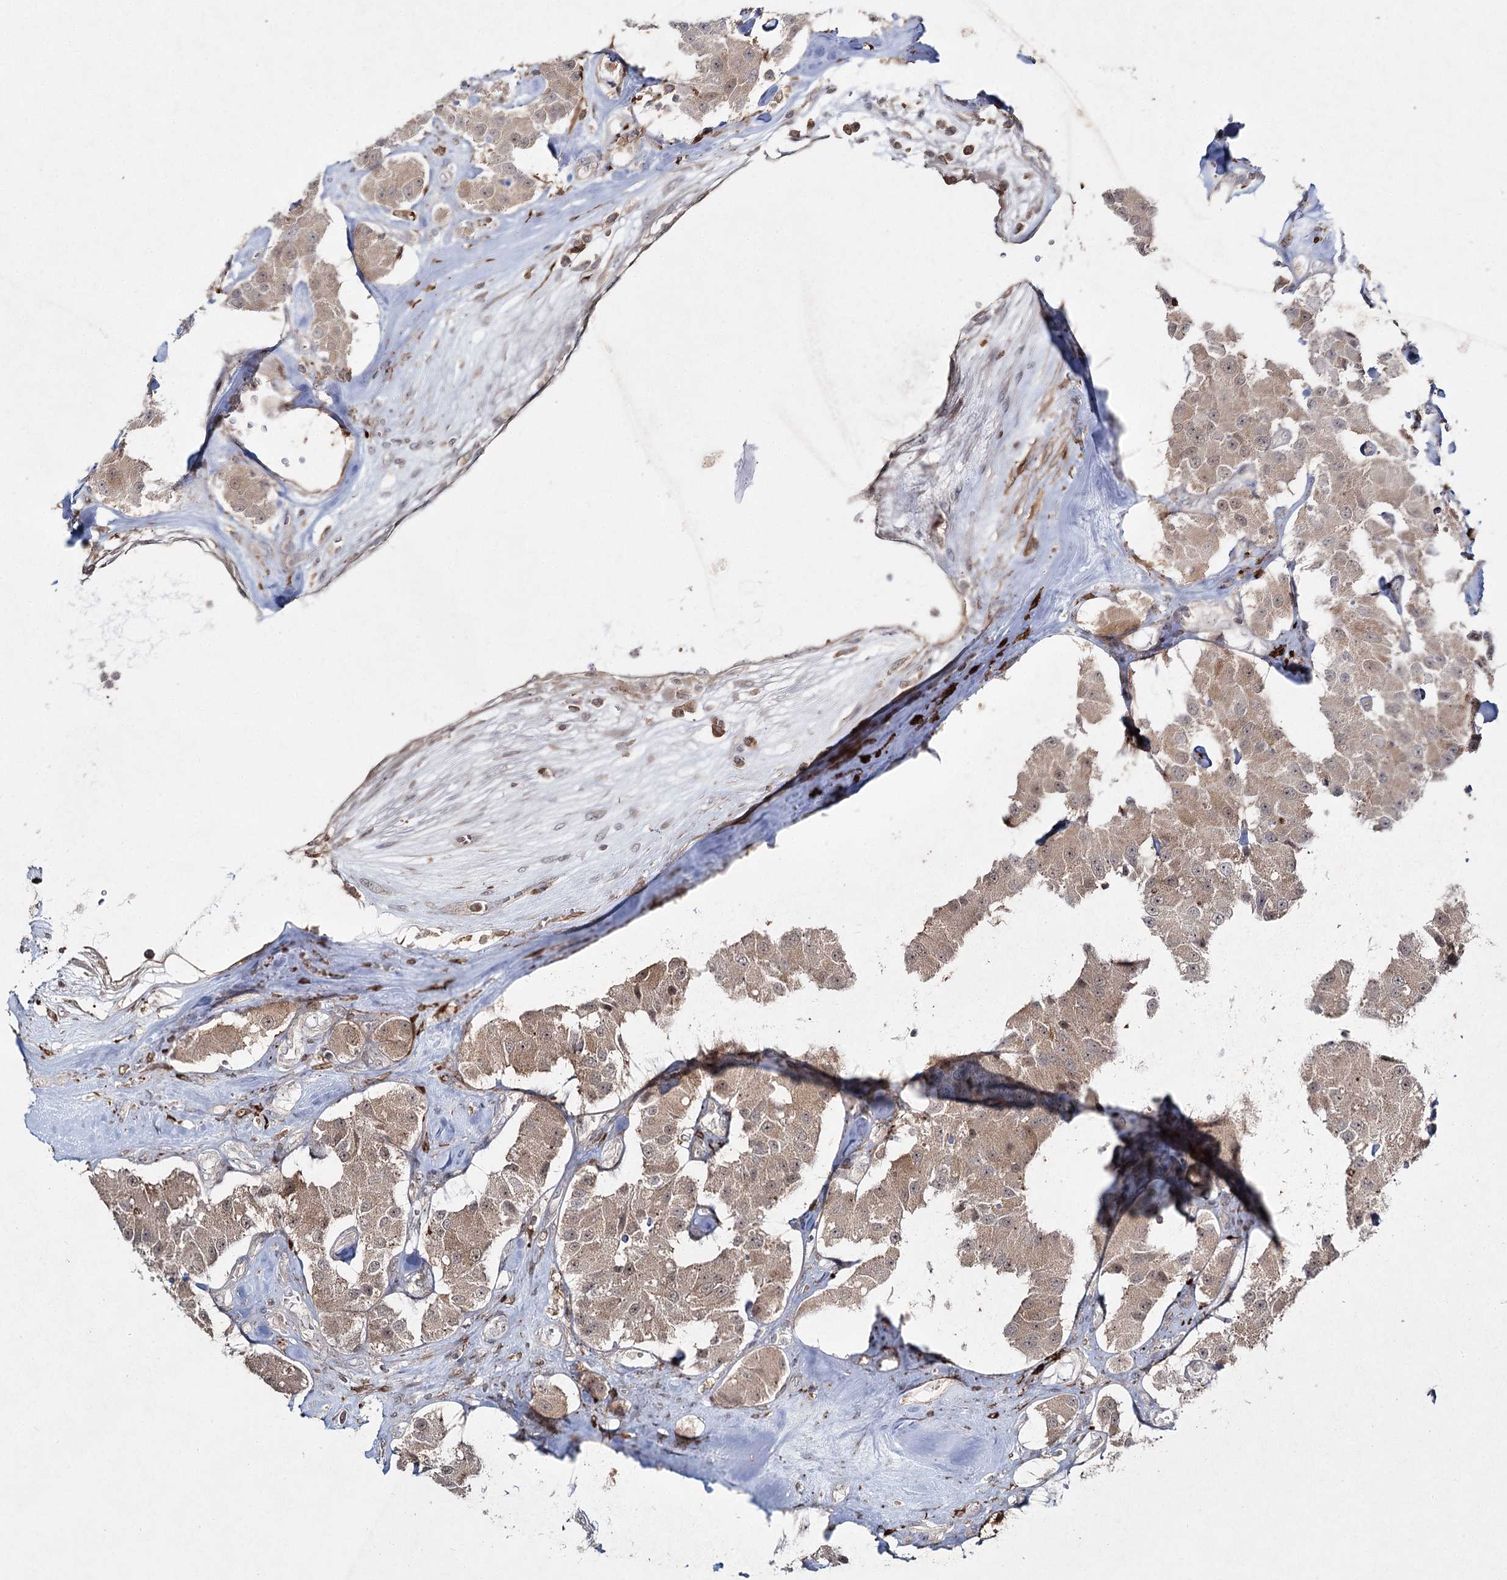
{"staining": {"intensity": "weak", "quantity": ">75%", "location": "cytoplasmic/membranous,nuclear"}, "tissue": "carcinoid", "cell_type": "Tumor cells", "image_type": "cancer", "snomed": [{"axis": "morphology", "description": "Carcinoid, malignant, NOS"}, {"axis": "topography", "description": "Pancreas"}], "caption": "An immunohistochemistry (IHC) histopathology image of neoplastic tissue is shown. Protein staining in brown highlights weak cytoplasmic/membranous and nuclear positivity in carcinoid (malignant) within tumor cells. (IHC, brightfield microscopy, high magnification).", "gene": "WDR44", "patient": {"sex": "male", "age": 41}}